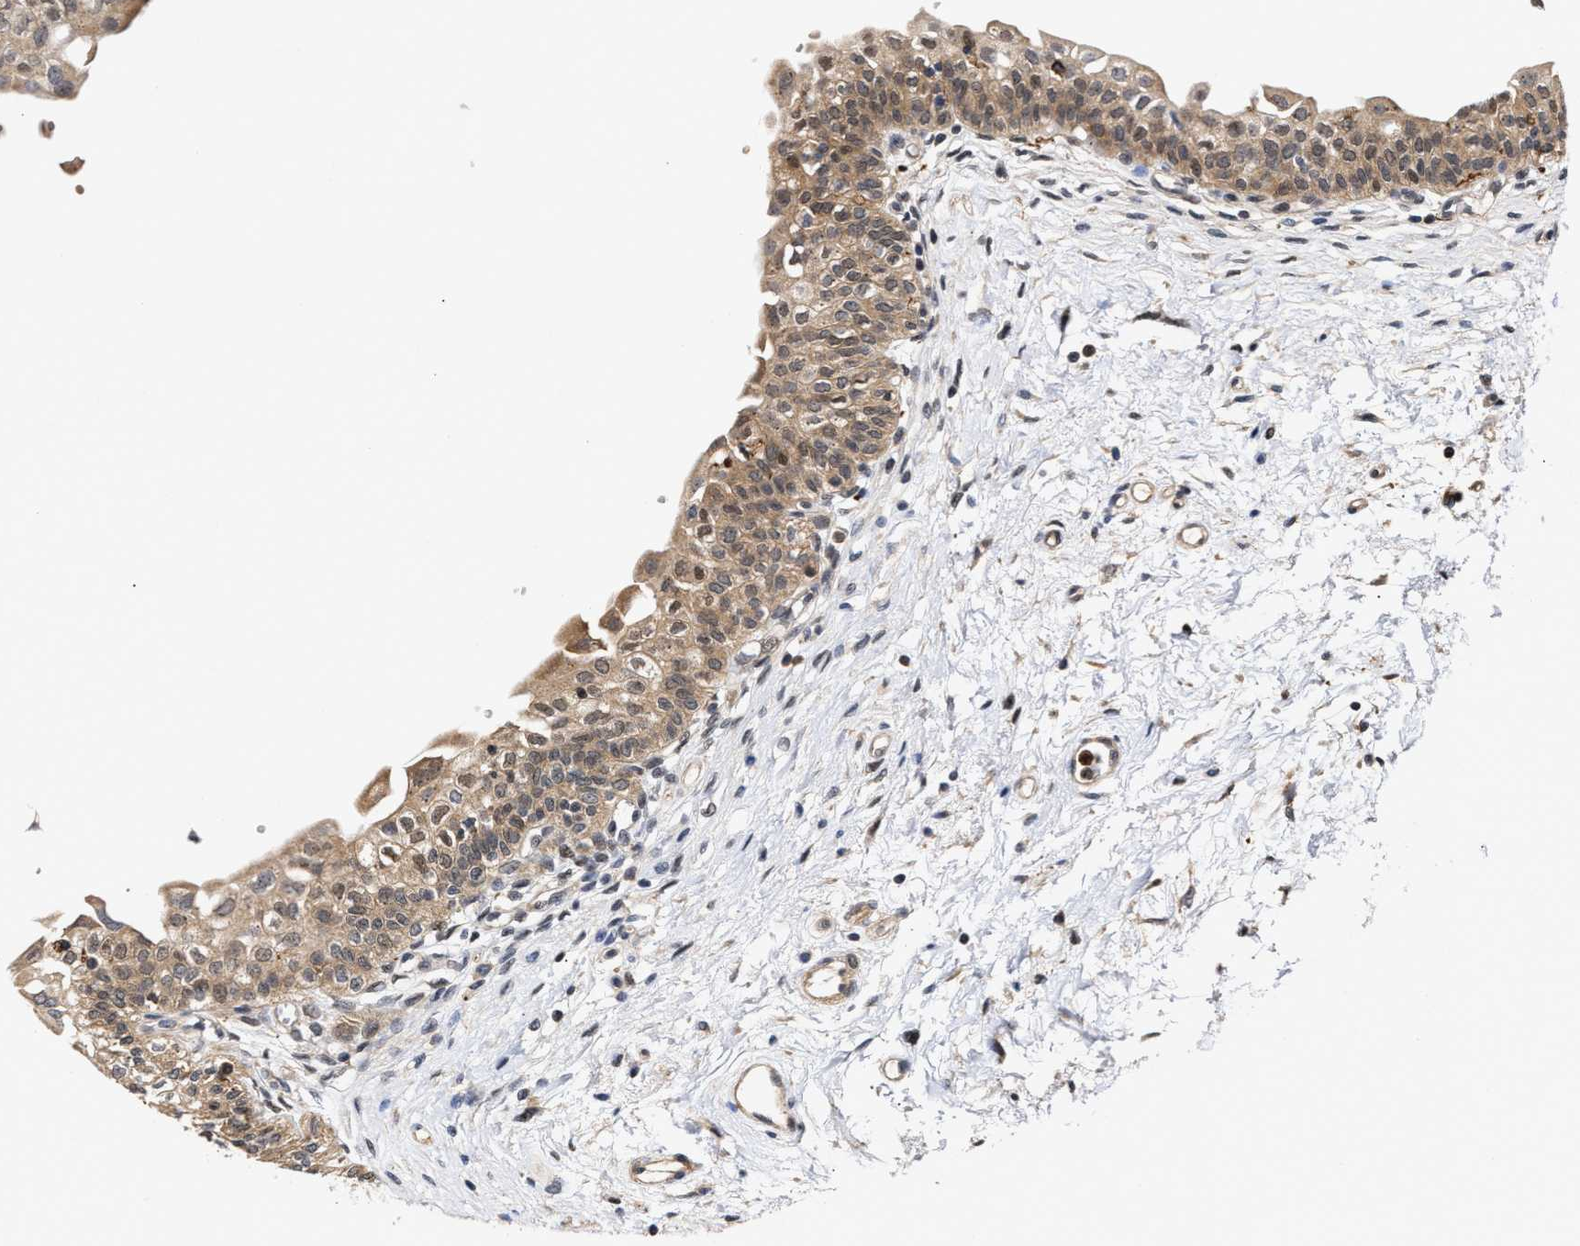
{"staining": {"intensity": "moderate", "quantity": ">75%", "location": "cytoplasmic/membranous"}, "tissue": "urinary bladder", "cell_type": "Urothelial cells", "image_type": "normal", "snomed": [{"axis": "morphology", "description": "Normal tissue, NOS"}, {"axis": "topography", "description": "Urinary bladder"}], "caption": "An immunohistochemistry histopathology image of benign tissue is shown. Protein staining in brown labels moderate cytoplasmic/membranous positivity in urinary bladder within urothelial cells. Immunohistochemistry (ihc) stains the protein in brown and the nuclei are stained blue.", "gene": "KLHDC1", "patient": {"sex": "male", "age": 55}}